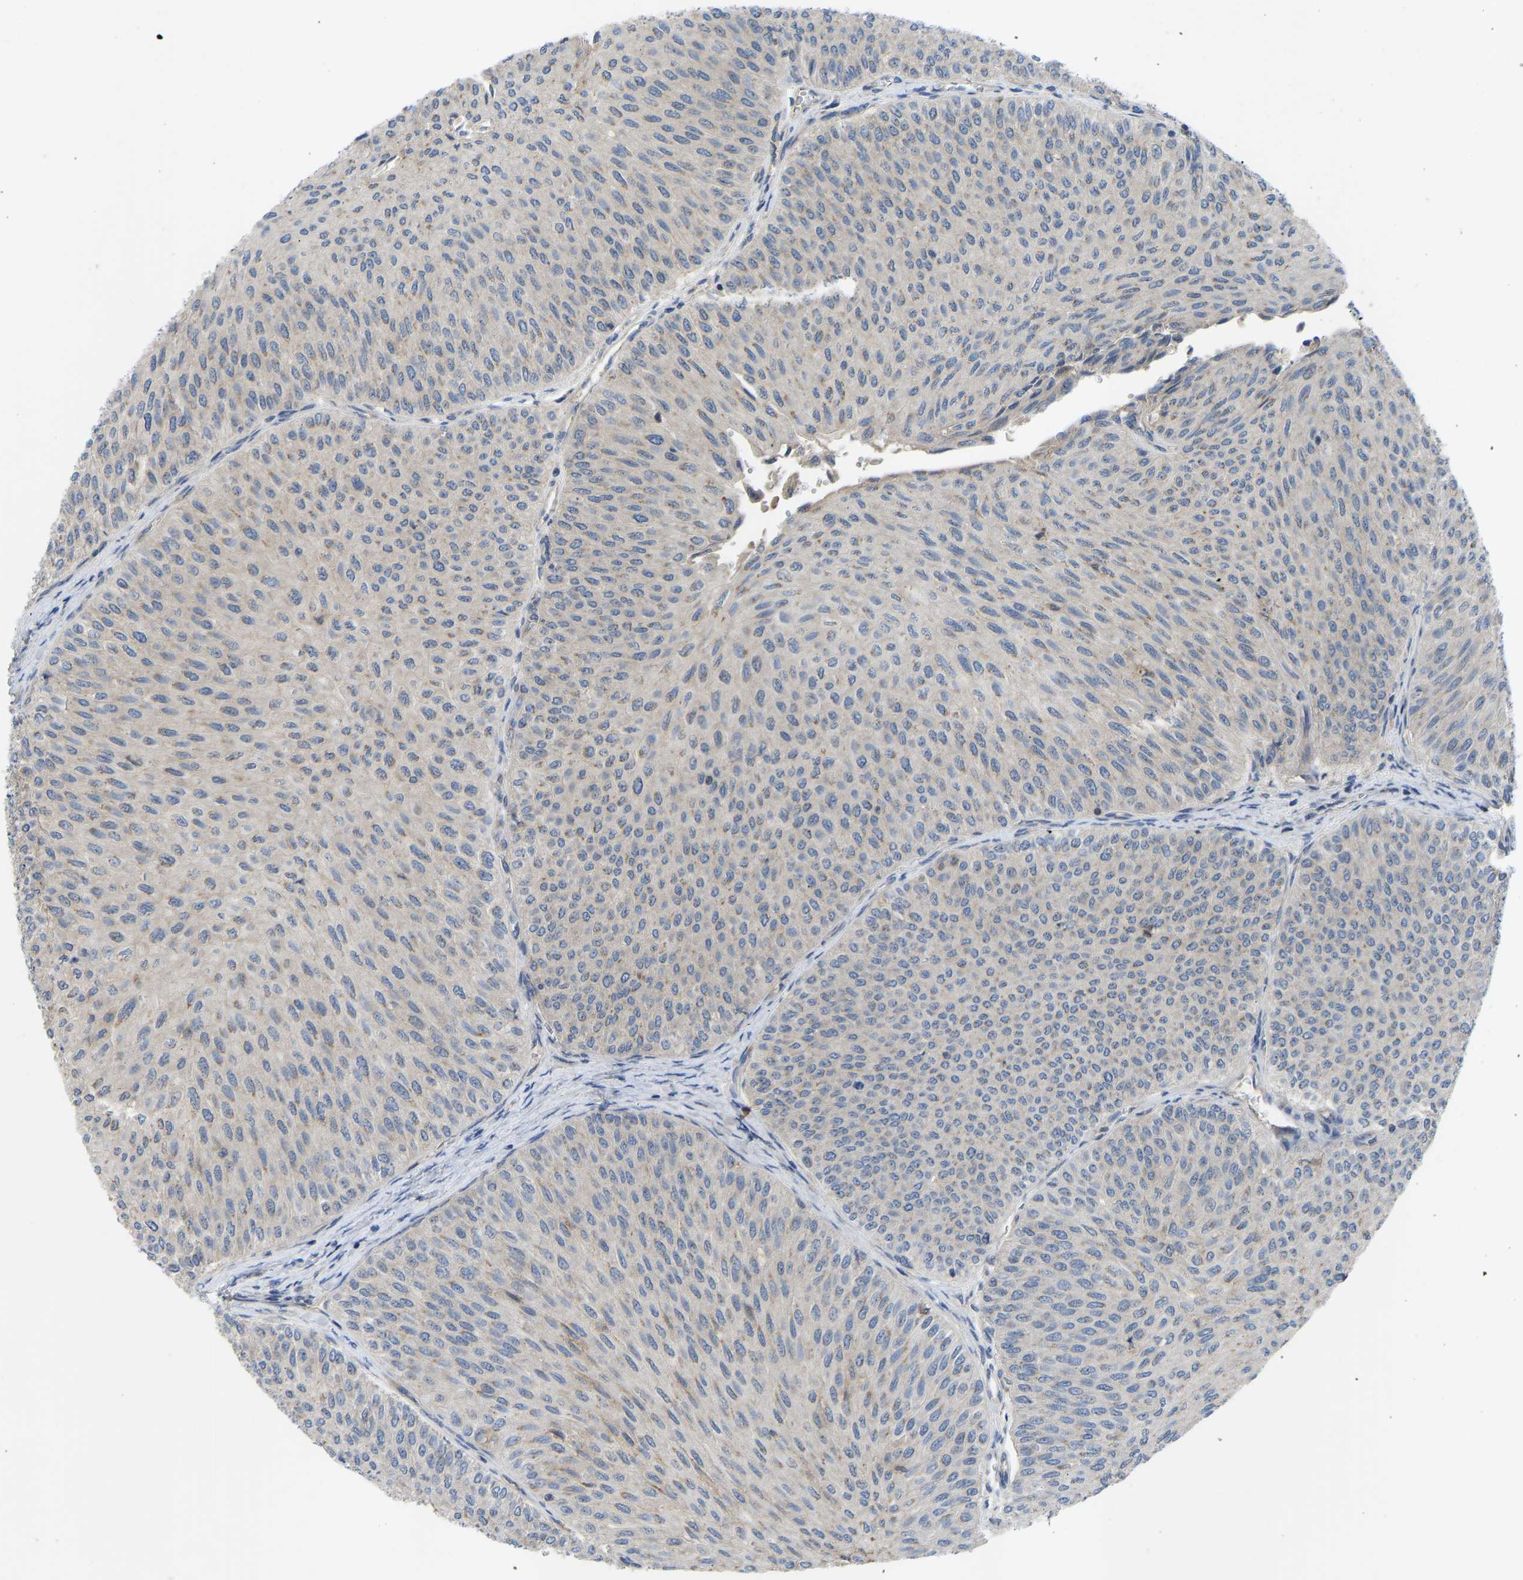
{"staining": {"intensity": "negative", "quantity": "none", "location": "none"}, "tissue": "urothelial cancer", "cell_type": "Tumor cells", "image_type": "cancer", "snomed": [{"axis": "morphology", "description": "Urothelial carcinoma, Low grade"}, {"axis": "topography", "description": "Urinary bladder"}], "caption": "This is a histopathology image of immunohistochemistry (IHC) staining of urothelial cancer, which shows no expression in tumor cells. (DAB (3,3'-diaminobenzidine) immunohistochemistry, high magnification).", "gene": "ZNF251", "patient": {"sex": "male", "age": 78}}